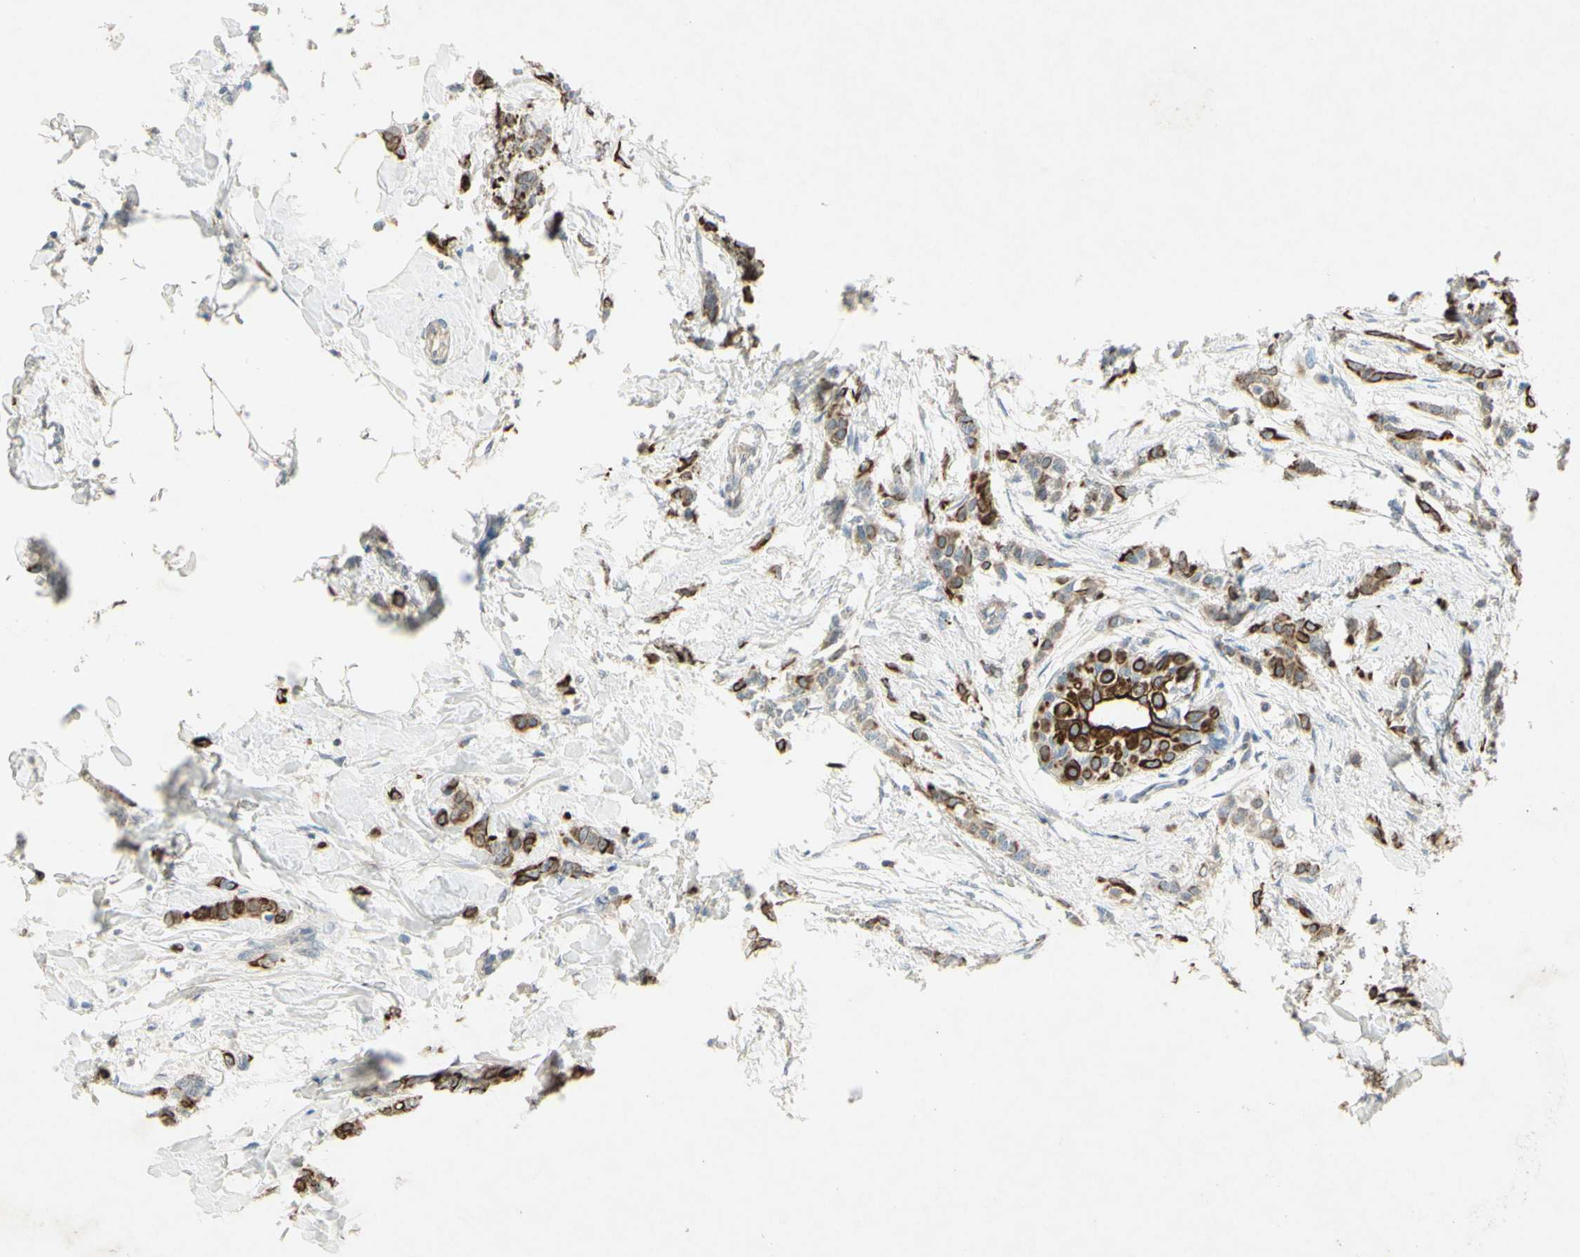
{"staining": {"intensity": "strong", "quantity": ">75%", "location": "cytoplasmic/membranous"}, "tissue": "breast cancer", "cell_type": "Tumor cells", "image_type": "cancer", "snomed": [{"axis": "morphology", "description": "Lobular carcinoma, in situ"}, {"axis": "morphology", "description": "Lobular carcinoma"}, {"axis": "topography", "description": "Breast"}], "caption": "Immunohistochemistry (IHC) (DAB) staining of breast cancer displays strong cytoplasmic/membranous protein expression in about >75% of tumor cells.", "gene": "TIMM21", "patient": {"sex": "female", "age": 41}}